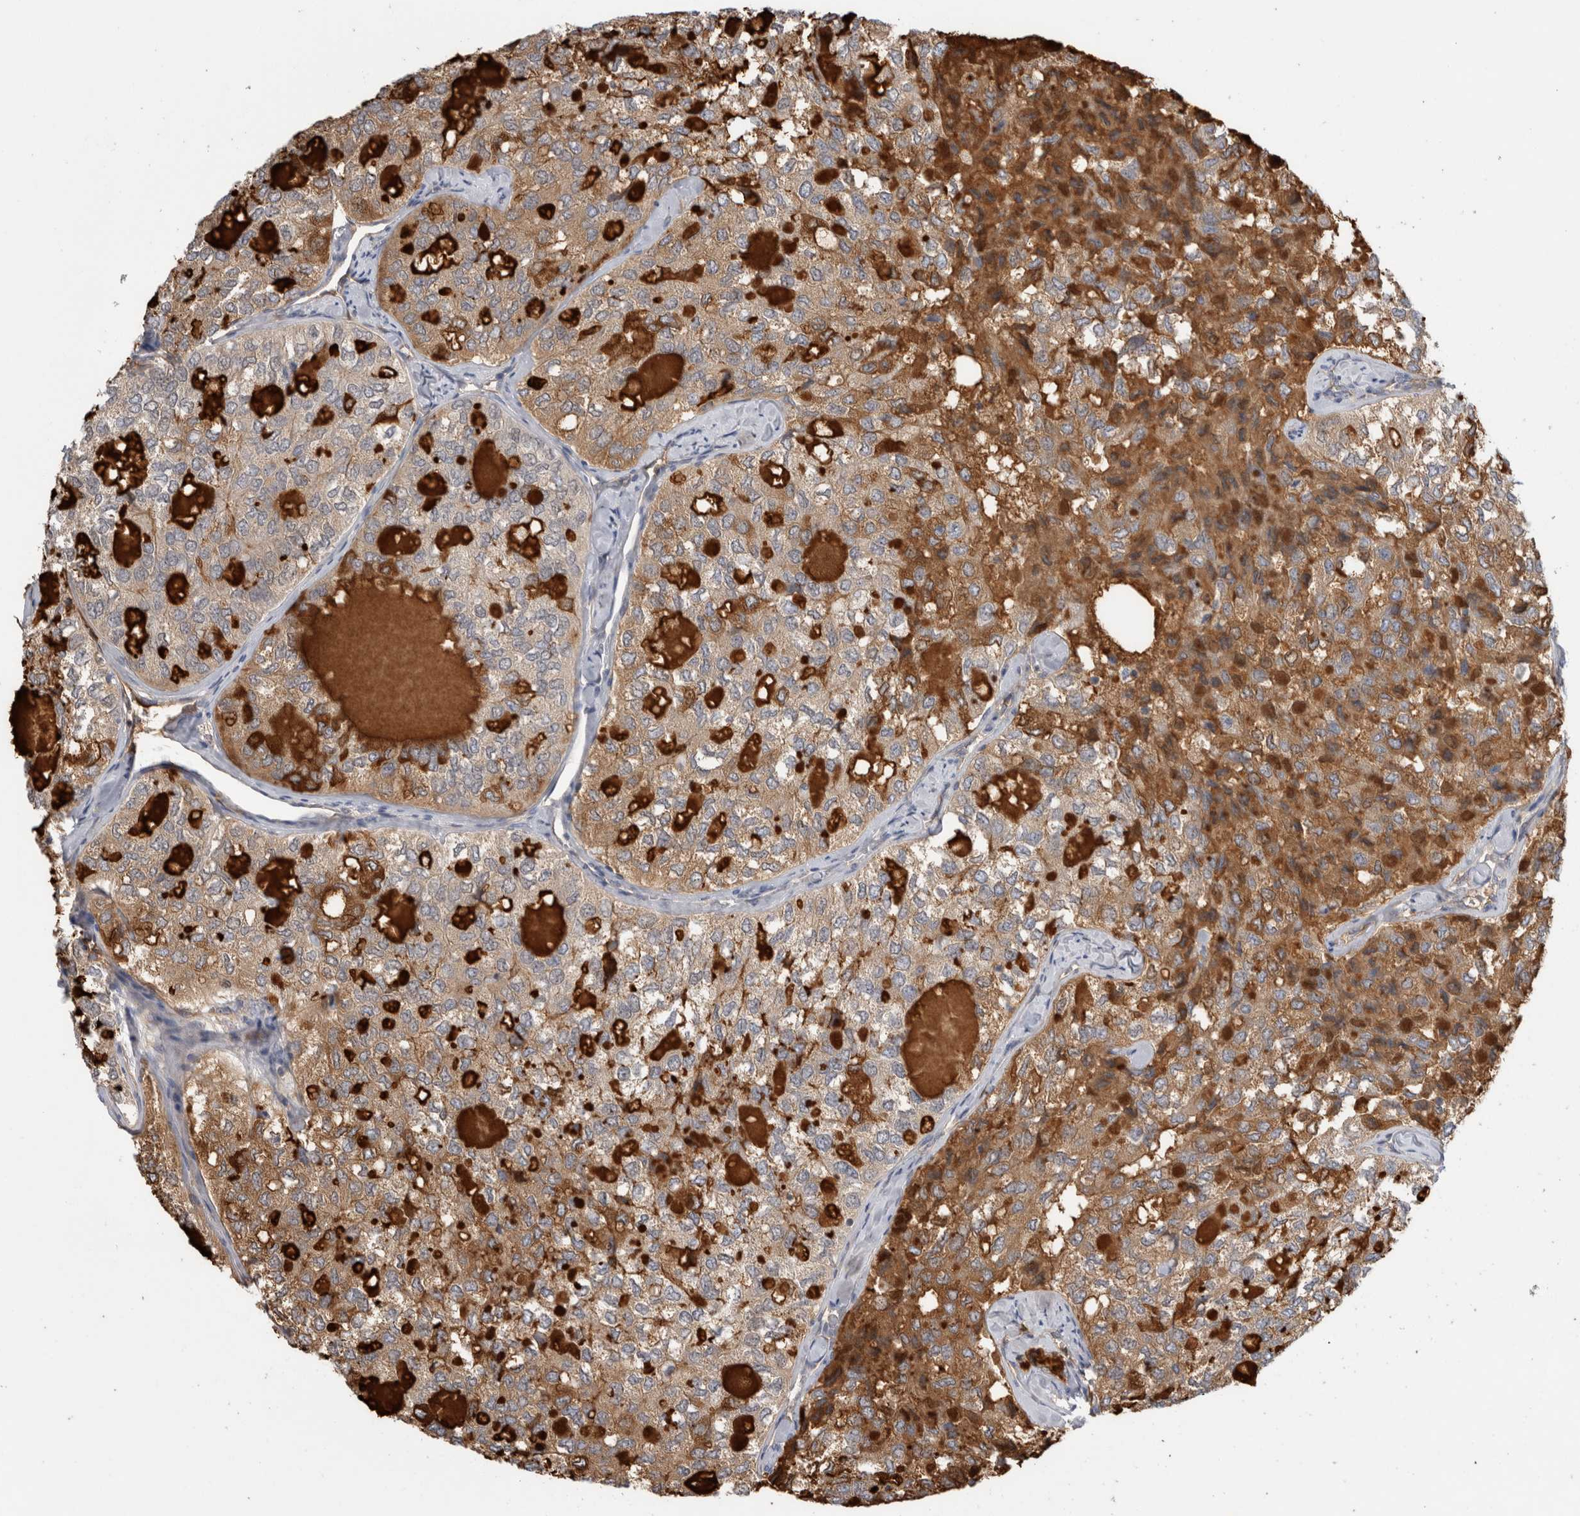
{"staining": {"intensity": "strong", "quantity": "25%-75%", "location": "cytoplasmic/membranous"}, "tissue": "thyroid cancer", "cell_type": "Tumor cells", "image_type": "cancer", "snomed": [{"axis": "morphology", "description": "Follicular adenoma carcinoma, NOS"}, {"axis": "topography", "description": "Thyroid gland"}], "caption": "Strong cytoplasmic/membranous protein staining is appreciated in approximately 25%-75% of tumor cells in thyroid follicular adenoma carcinoma.", "gene": "TBCE", "patient": {"sex": "male", "age": 75}}